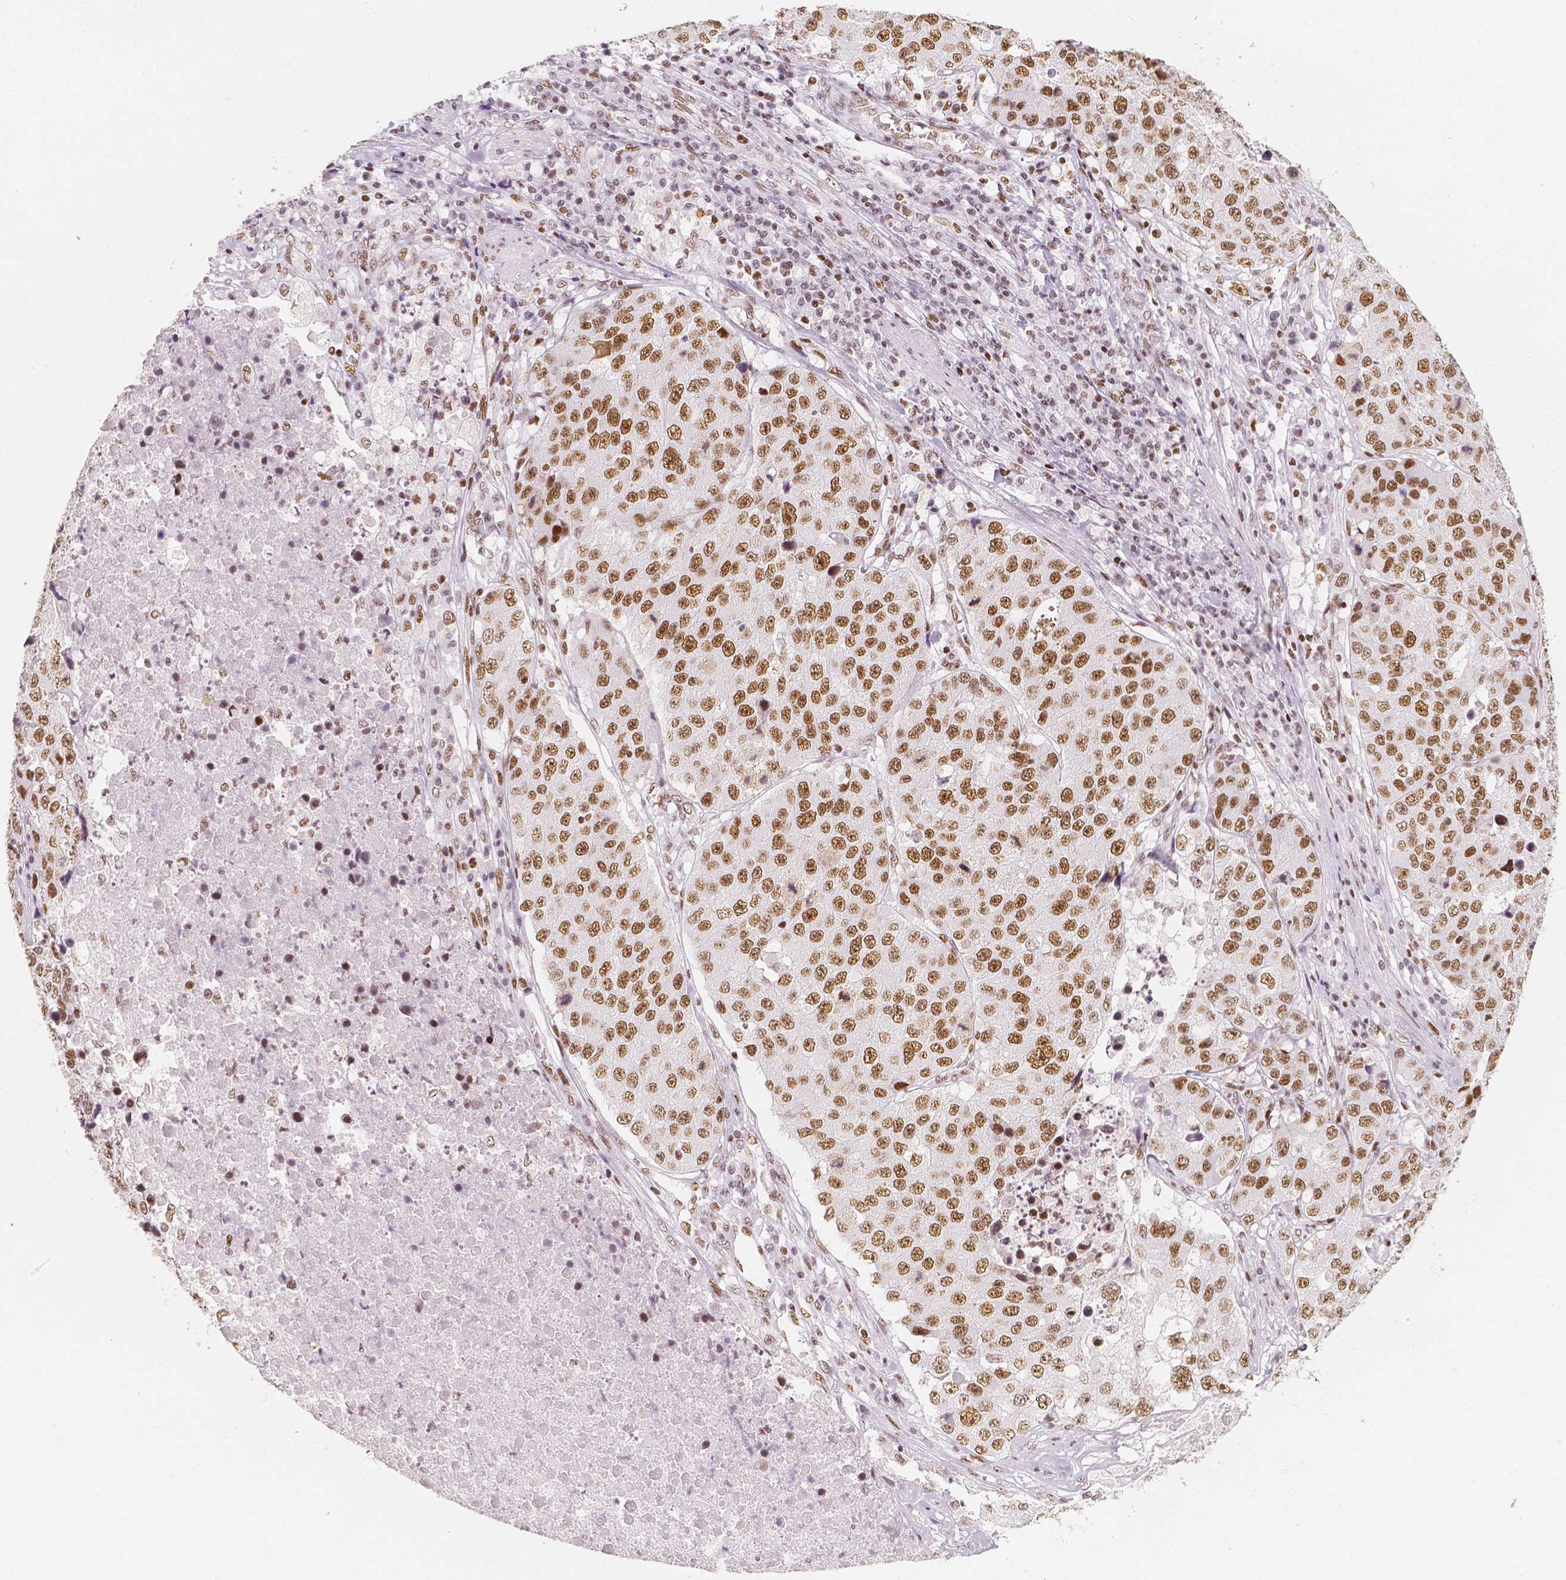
{"staining": {"intensity": "moderate", "quantity": ">75%", "location": "nuclear"}, "tissue": "stomach cancer", "cell_type": "Tumor cells", "image_type": "cancer", "snomed": [{"axis": "morphology", "description": "Adenocarcinoma, NOS"}, {"axis": "topography", "description": "Stomach"}], "caption": "A micrograph of stomach adenocarcinoma stained for a protein reveals moderate nuclear brown staining in tumor cells. The staining was performed using DAB to visualize the protein expression in brown, while the nuclei were stained in blue with hematoxylin (Magnification: 20x).", "gene": "HDAC1", "patient": {"sex": "male", "age": 71}}